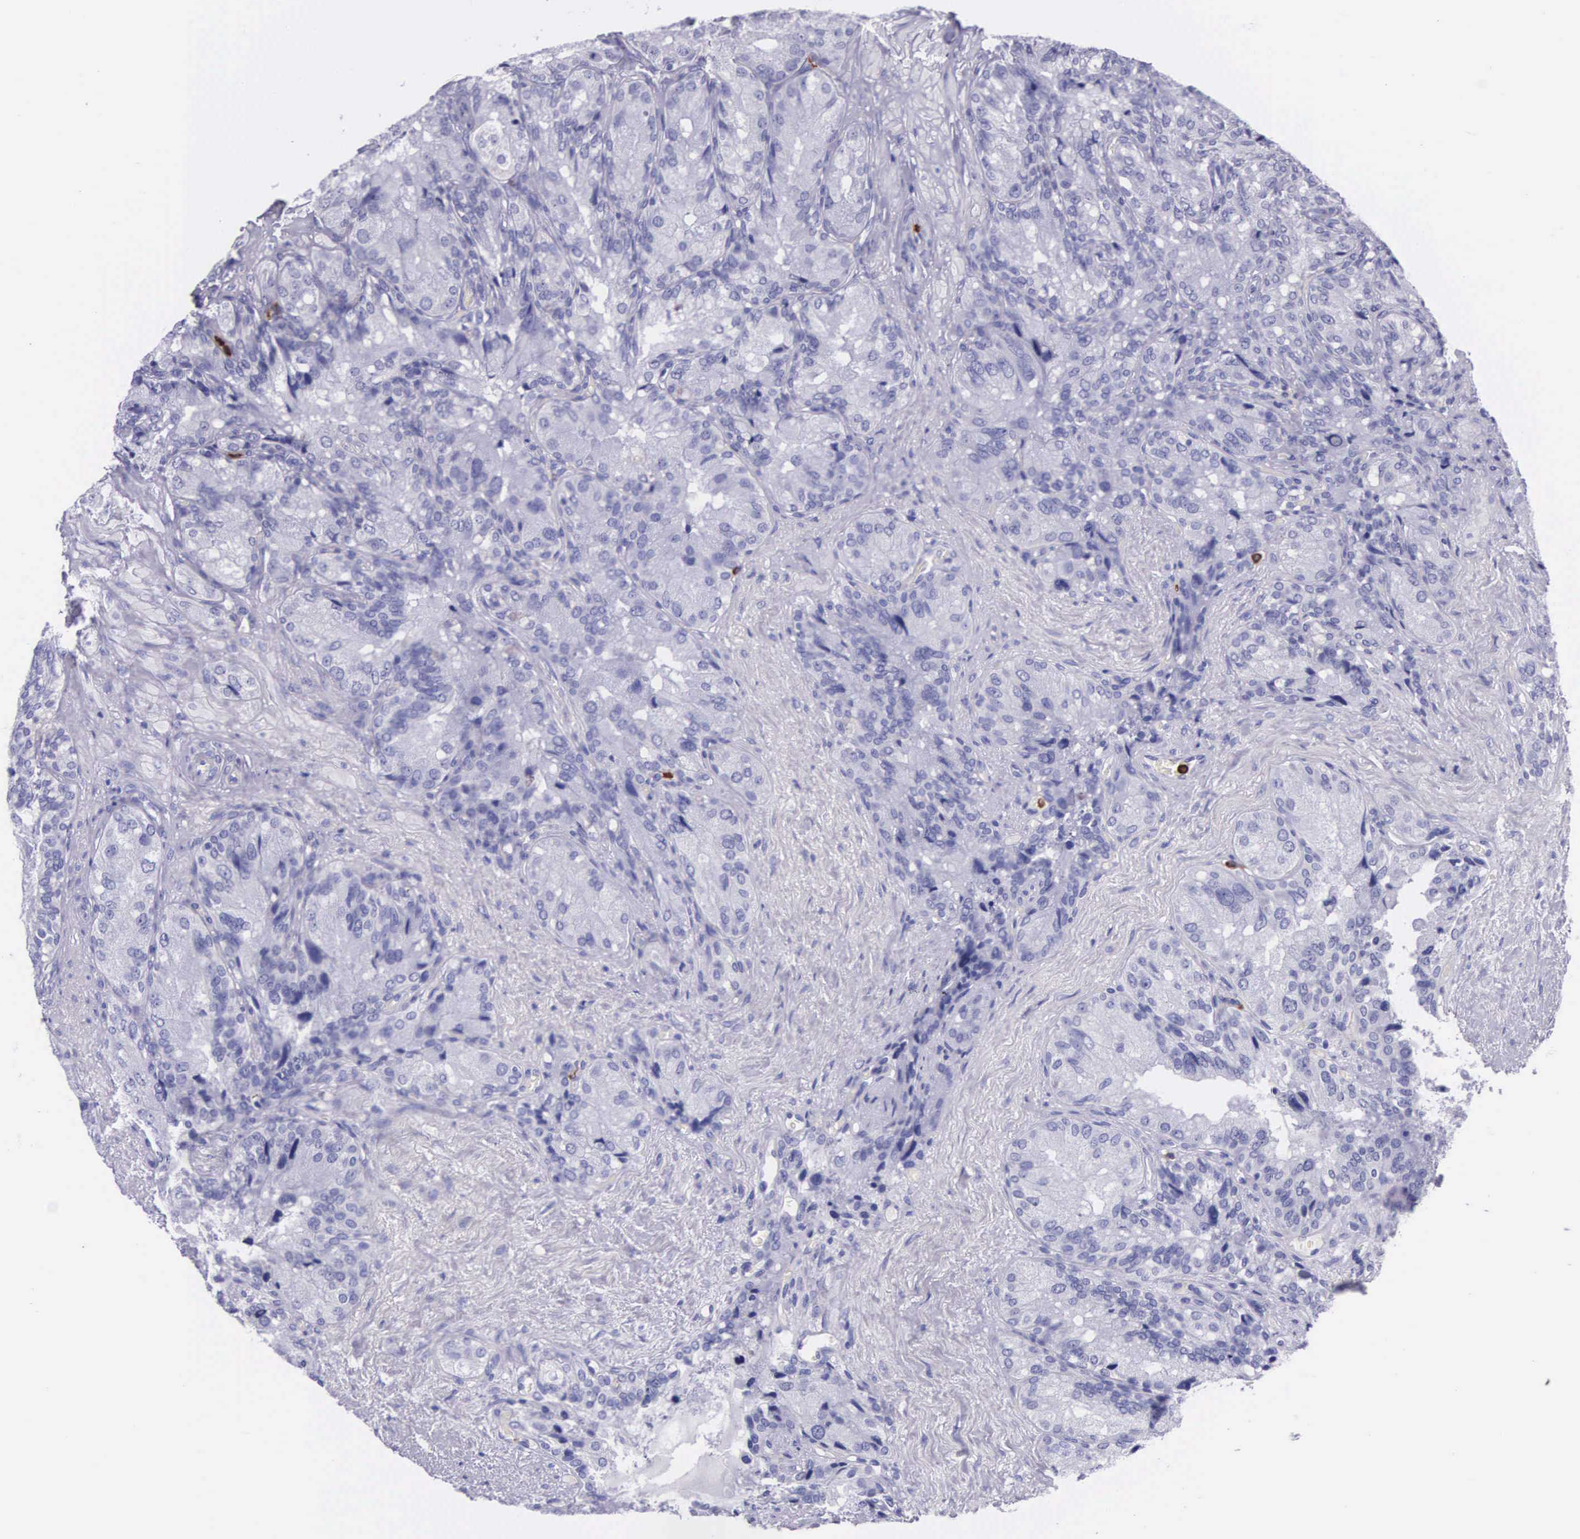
{"staining": {"intensity": "negative", "quantity": "none", "location": "none"}, "tissue": "seminal vesicle", "cell_type": "Glandular cells", "image_type": "normal", "snomed": [{"axis": "morphology", "description": "Normal tissue, NOS"}, {"axis": "topography", "description": "Seminal veicle"}], "caption": "This is an immunohistochemistry image of normal human seminal vesicle. There is no expression in glandular cells.", "gene": "FCN1", "patient": {"sex": "male", "age": 69}}